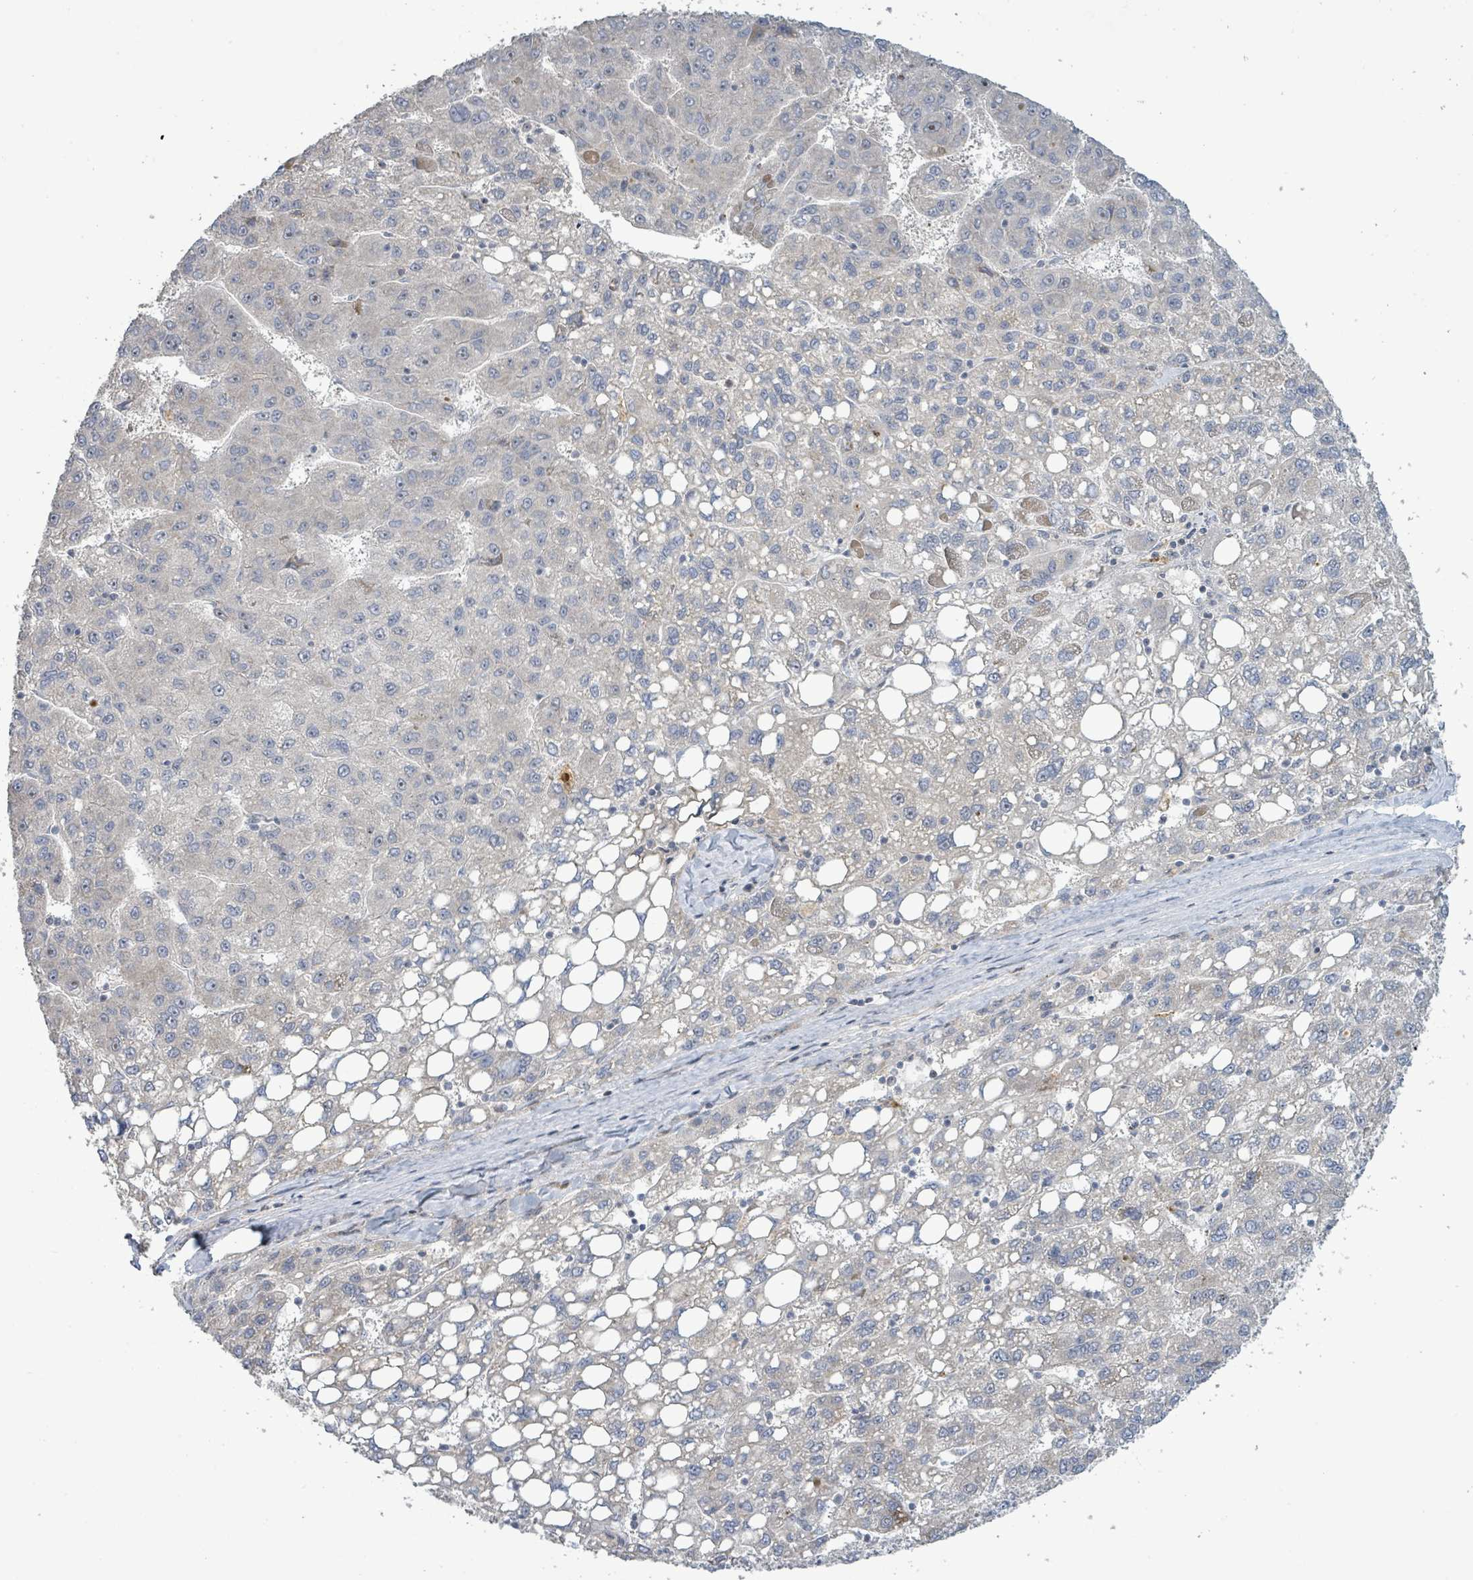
{"staining": {"intensity": "negative", "quantity": "none", "location": "none"}, "tissue": "liver cancer", "cell_type": "Tumor cells", "image_type": "cancer", "snomed": [{"axis": "morphology", "description": "Carcinoma, Hepatocellular, NOS"}, {"axis": "topography", "description": "Liver"}], "caption": "Histopathology image shows no significant protein staining in tumor cells of hepatocellular carcinoma (liver). Nuclei are stained in blue.", "gene": "LILRA4", "patient": {"sex": "female", "age": 82}}